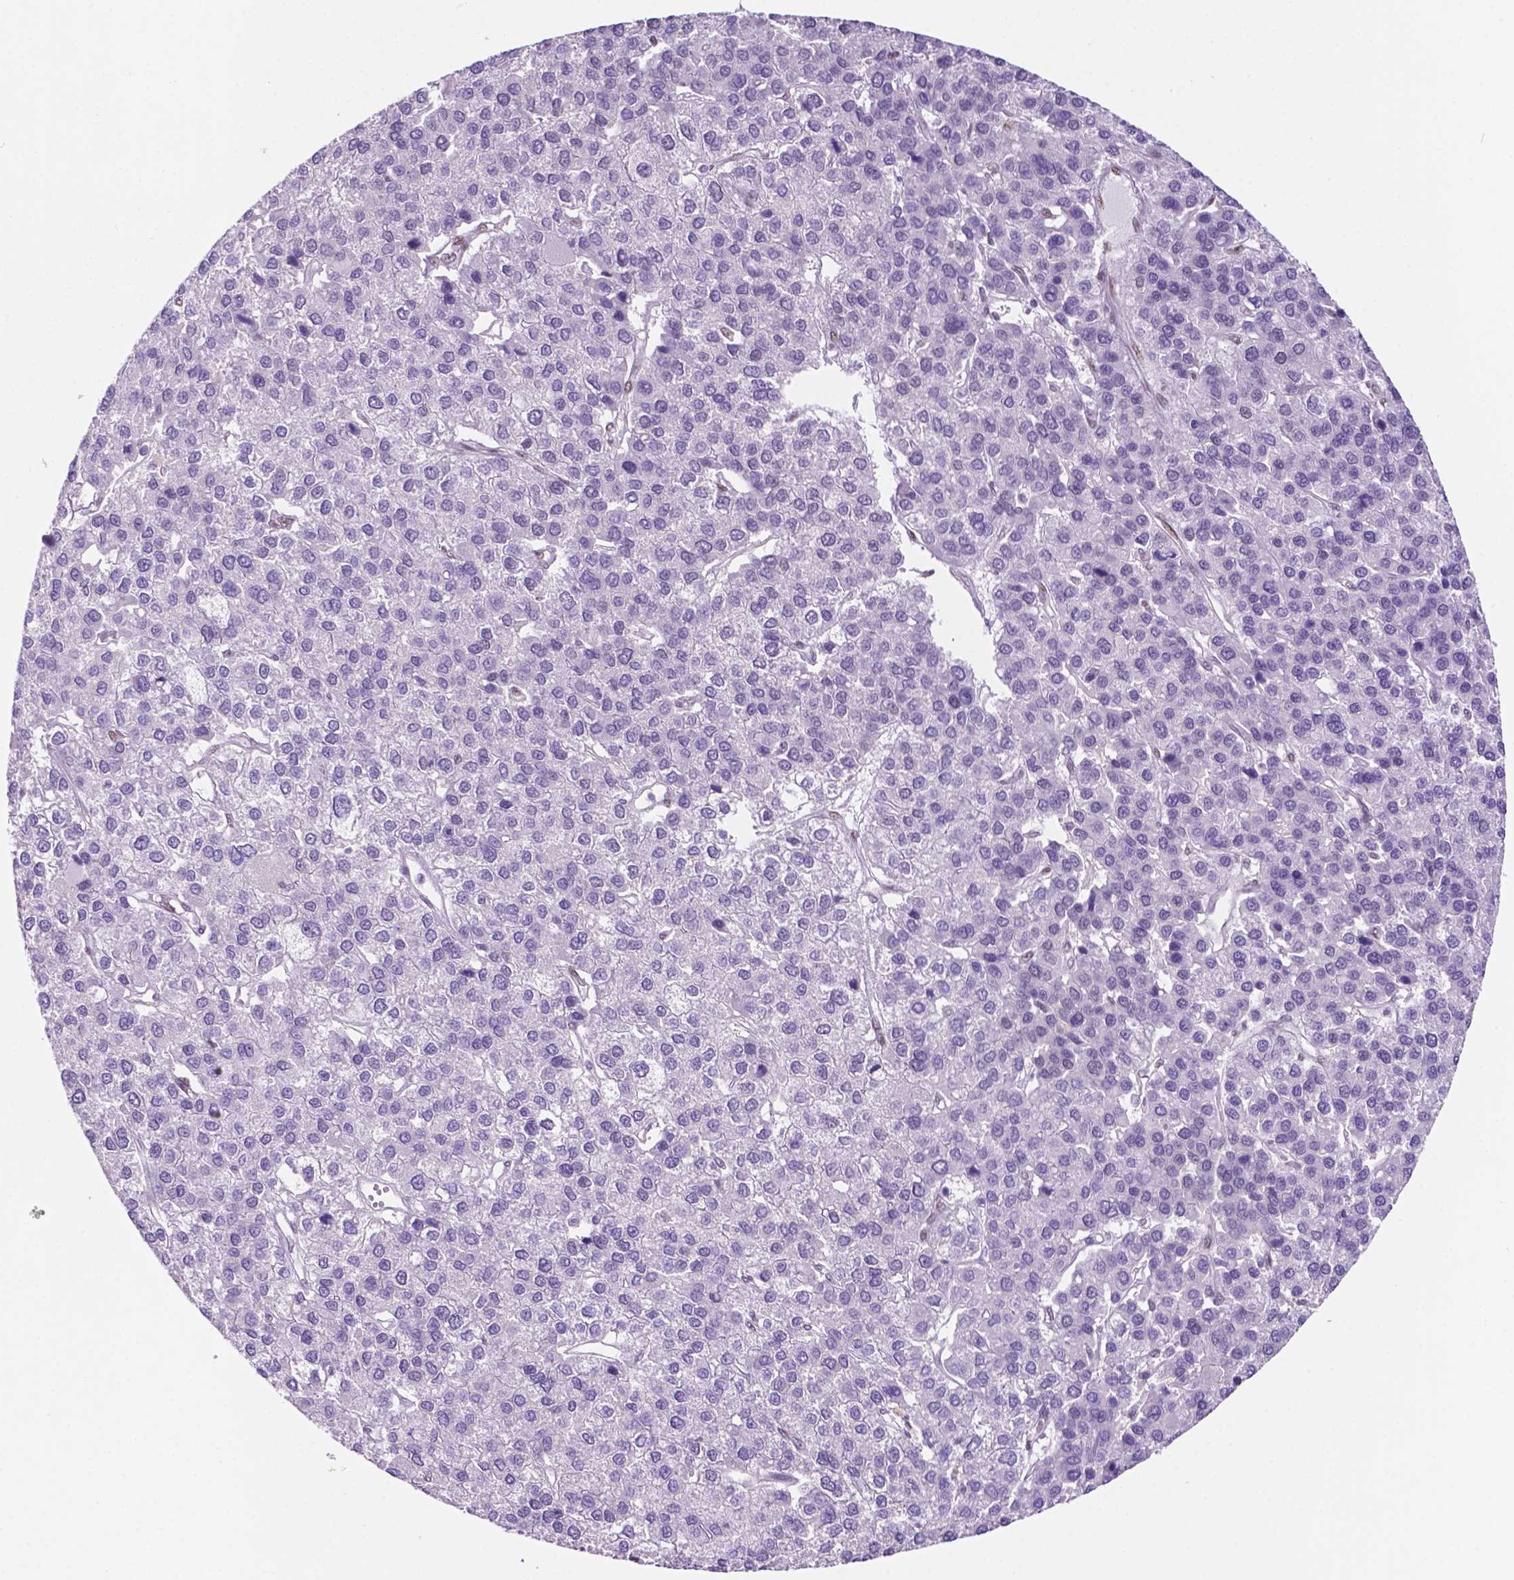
{"staining": {"intensity": "negative", "quantity": "none", "location": "none"}, "tissue": "liver cancer", "cell_type": "Tumor cells", "image_type": "cancer", "snomed": [{"axis": "morphology", "description": "Carcinoma, Hepatocellular, NOS"}, {"axis": "topography", "description": "Liver"}], "caption": "A photomicrograph of hepatocellular carcinoma (liver) stained for a protein shows no brown staining in tumor cells.", "gene": "ERF", "patient": {"sex": "female", "age": 41}}